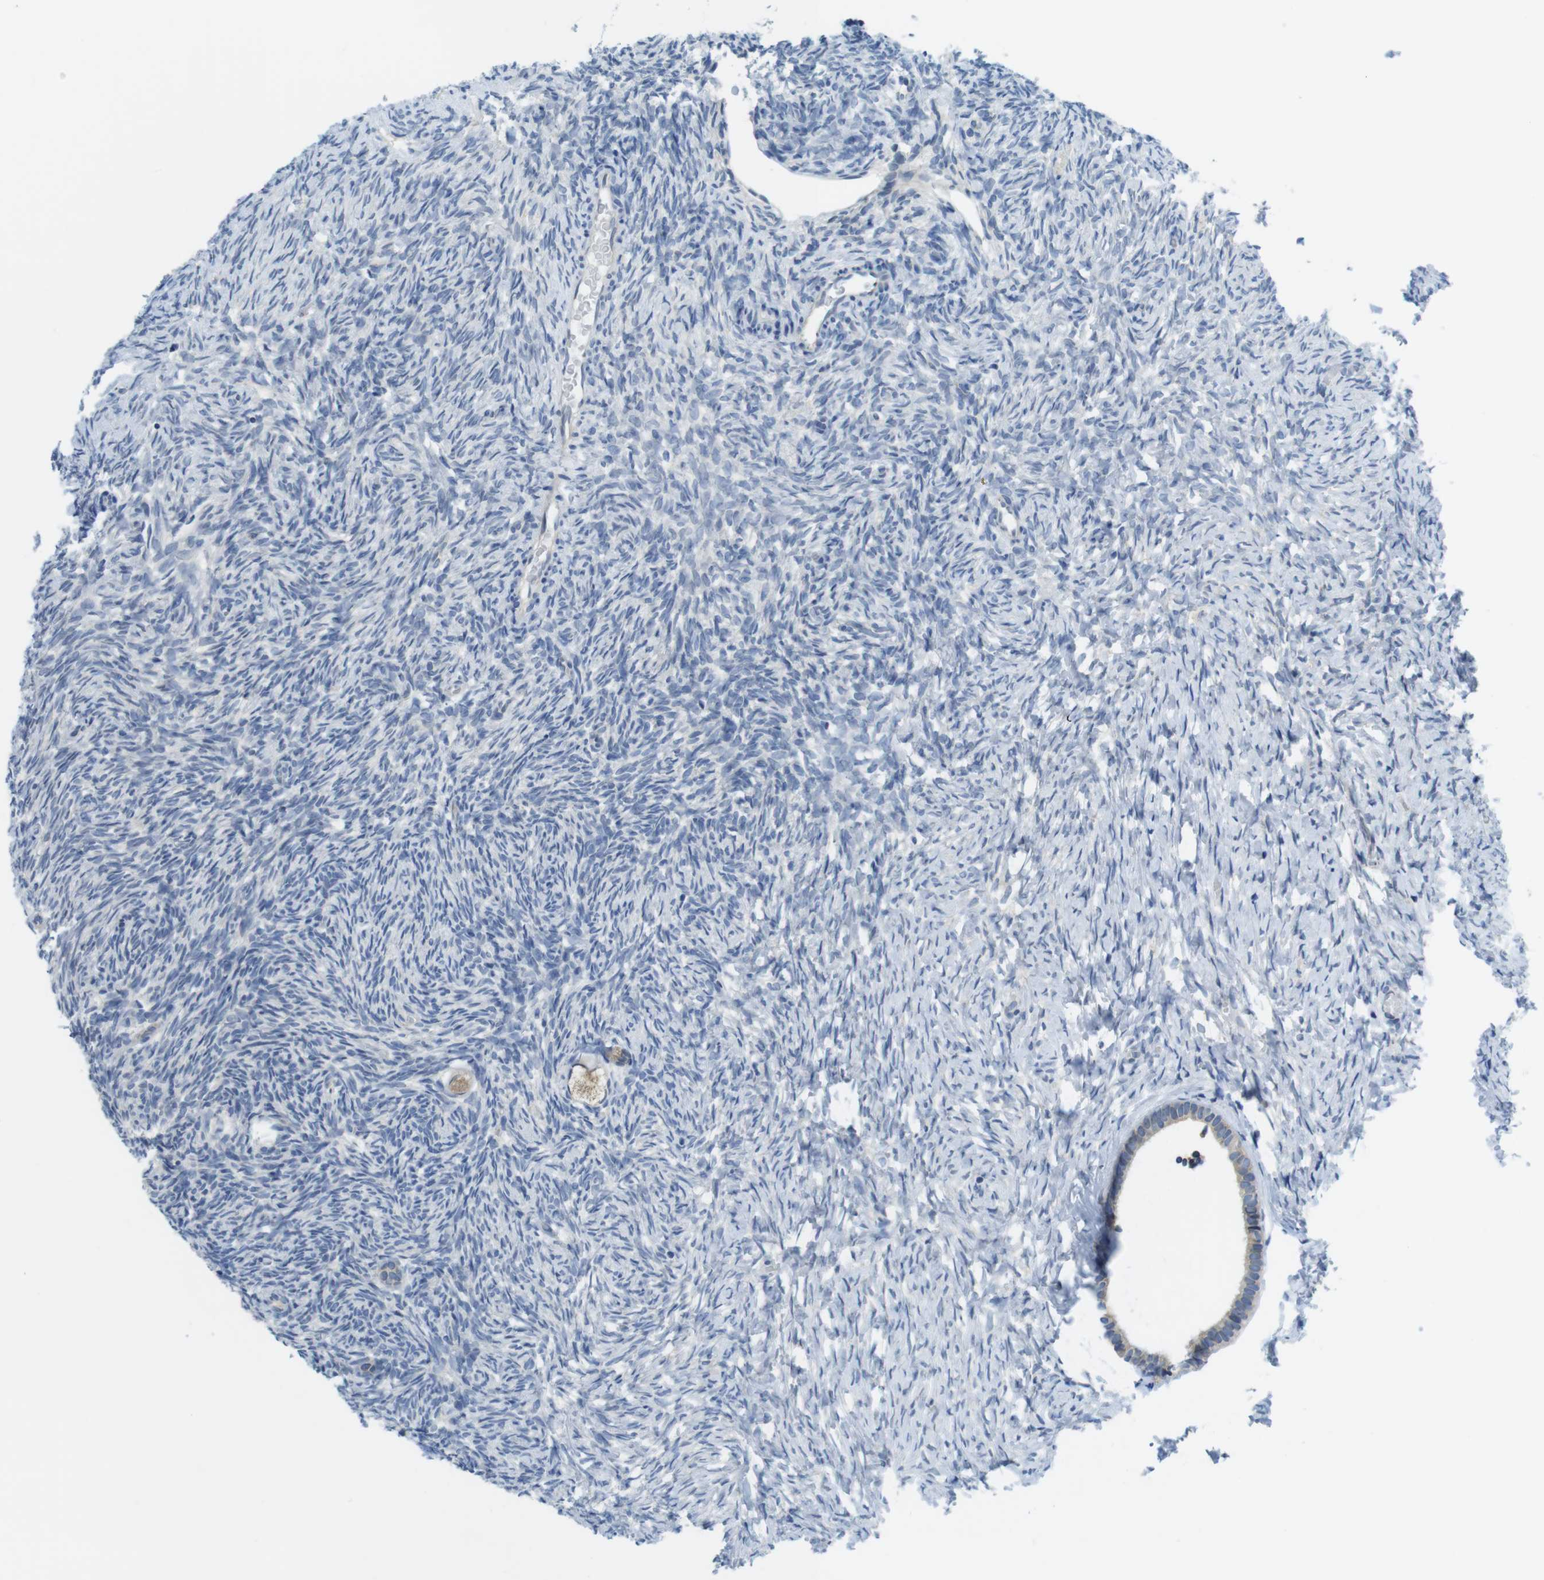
{"staining": {"intensity": "negative", "quantity": "none", "location": "none"}, "tissue": "ovary", "cell_type": "Ovarian stroma cells", "image_type": "normal", "snomed": [{"axis": "morphology", "description": "Normal tissue, NOS"}, {"axis": "topography", "description": "Ovary"}], "caption": "IHC of benign ovary exhibits no positivity in ovarian stroma cells. Brightfield microscopy of immunohistochemistry (IHC) stained with DAB (brown) and hematoxylin (blue), captured at high magnification.", "gene": "CLPTM1L", "patient": {"sex": "female", "age": 35}}